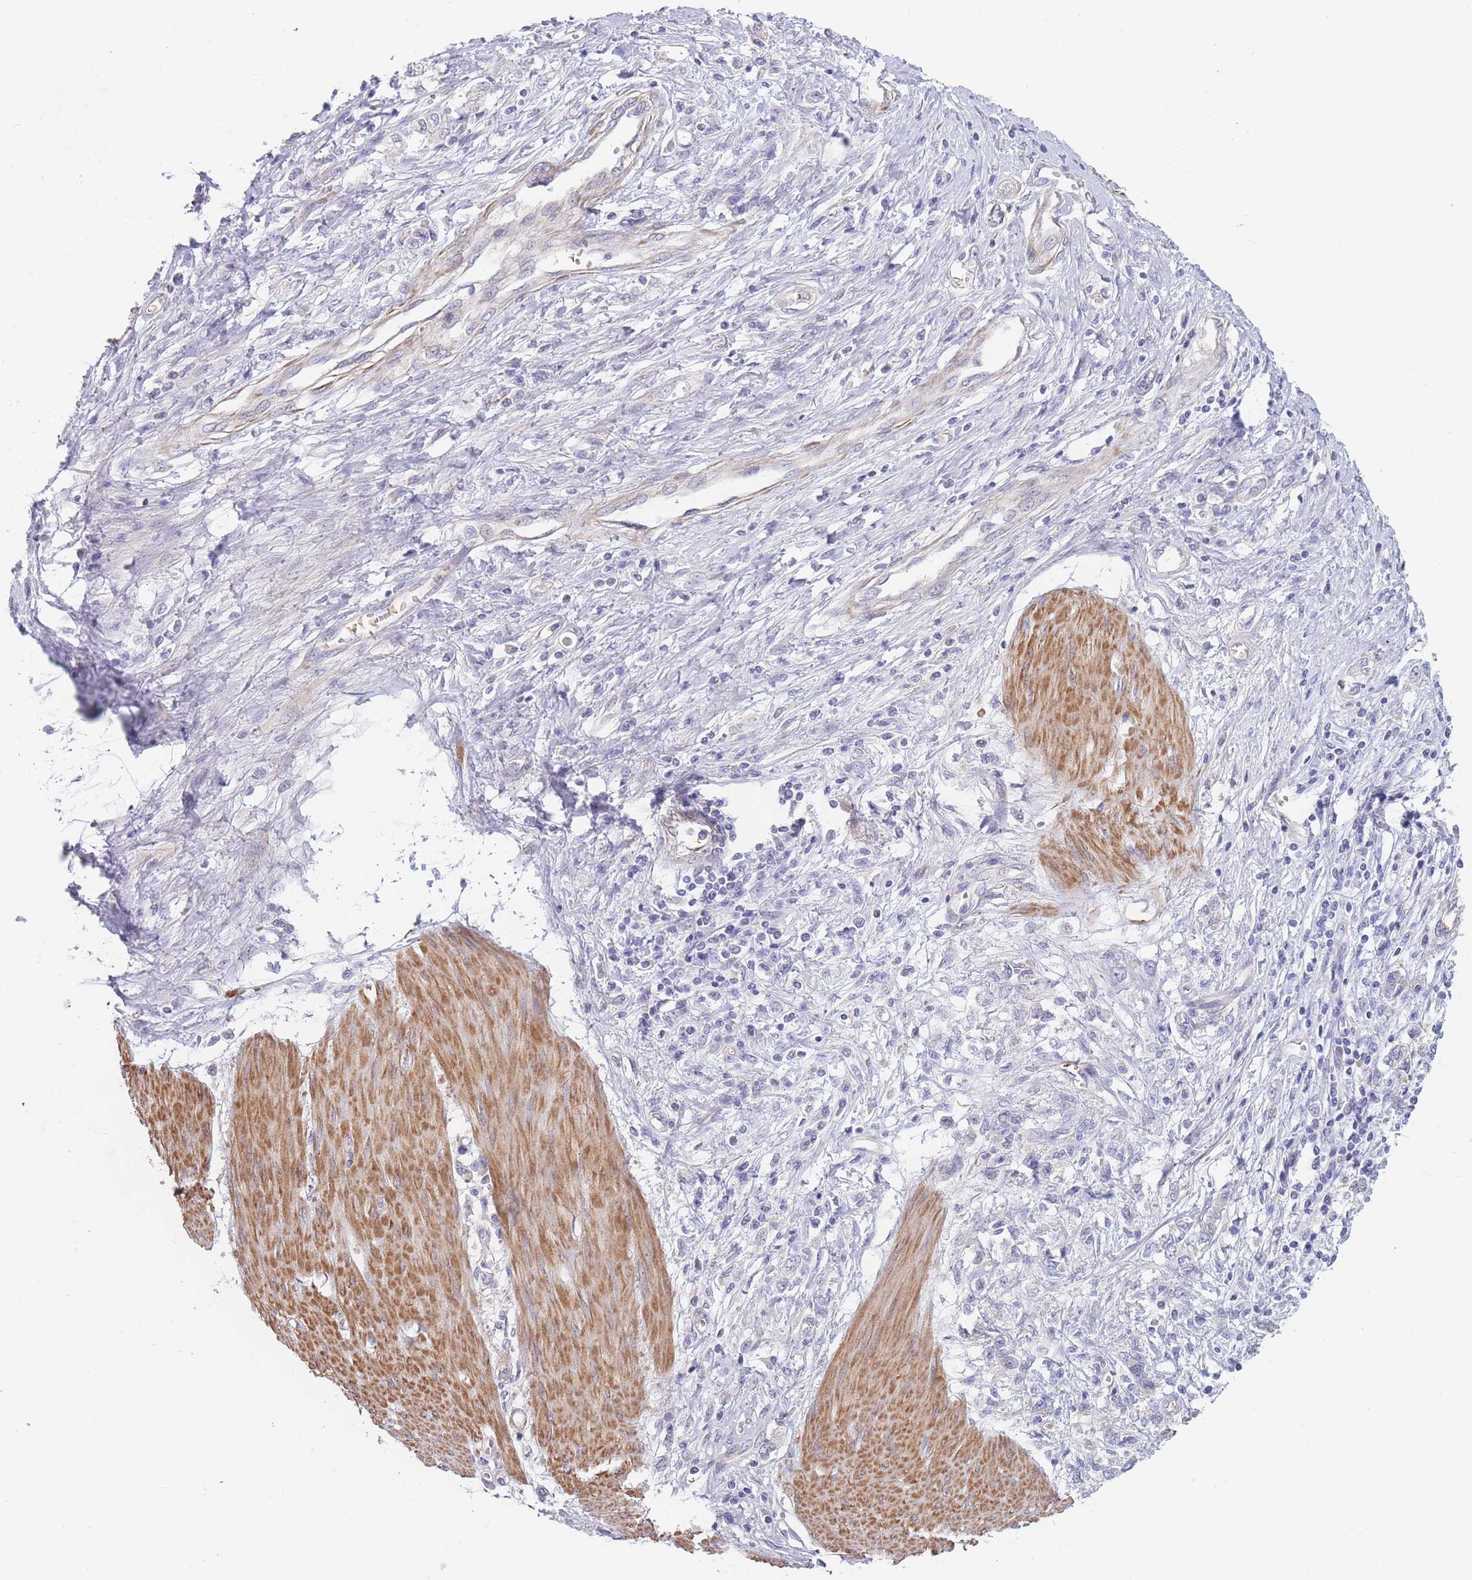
{"staining": {"intensity": "negative", "quantity": "none", "location": "none"}, "tissue": "stomach cancer", "cell_type": "Tumor cells", "image_type": "cancer", "snomed": [{"axis": "morphology", "description": "Adenocarcinoma, NOS"}, {"axis": "topography", "description": "Stomach"}], "caption": "High magnification brightfield microscopy of stomach cancer stained with DAB (3,3'-diaminobenzidine) (brown) and counterstained with hematoxylin (blue): tumor cells show no significant positivity. The staining is performed using DAB brown chromogen with nuclei counter-stained in using hematoxylin.", "gene": "SMPD4", "patient": {"sex": "female", "age": 76}}